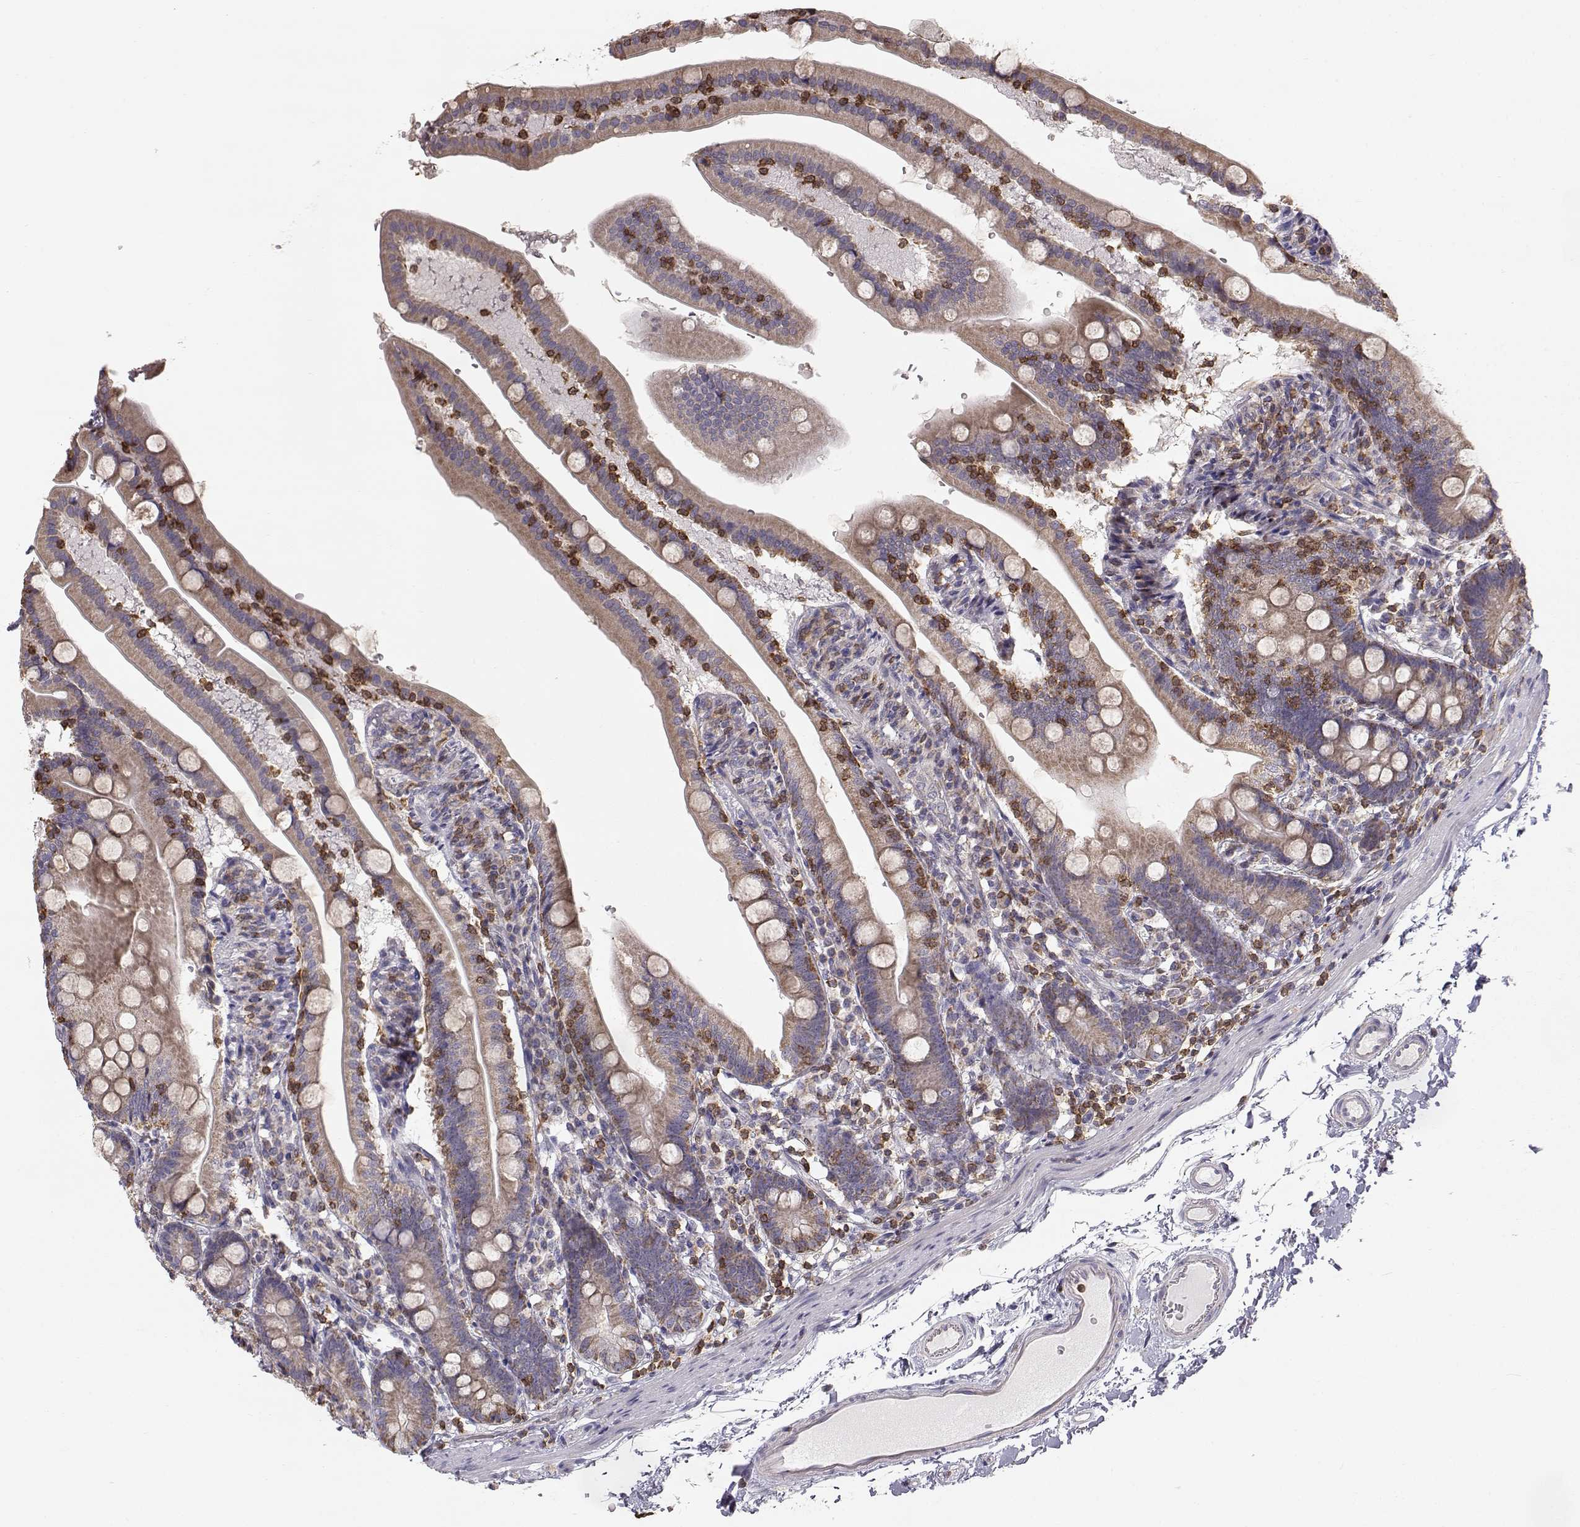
{"staining": {"intensity": "weak", "quantity": ">75%", "location": "cytoplasmic/membranous"}, "tissue": "duodenum", "cell_type": "Glandular cells", "image_type": "normal", "snomed": [{"axis": "morphology", "description": "Normal tissue, NOS"}, {"axis": "topography", "description": "Duodenum"}], "caption": "Benign duodenum was stained to show a protein in brown. There is low levels of weak cytoplasmic/membranous staining in approximately >75% of glandular cells.", "gene": "GRAP2", "patient": {"sex": "female", "age": 67}}